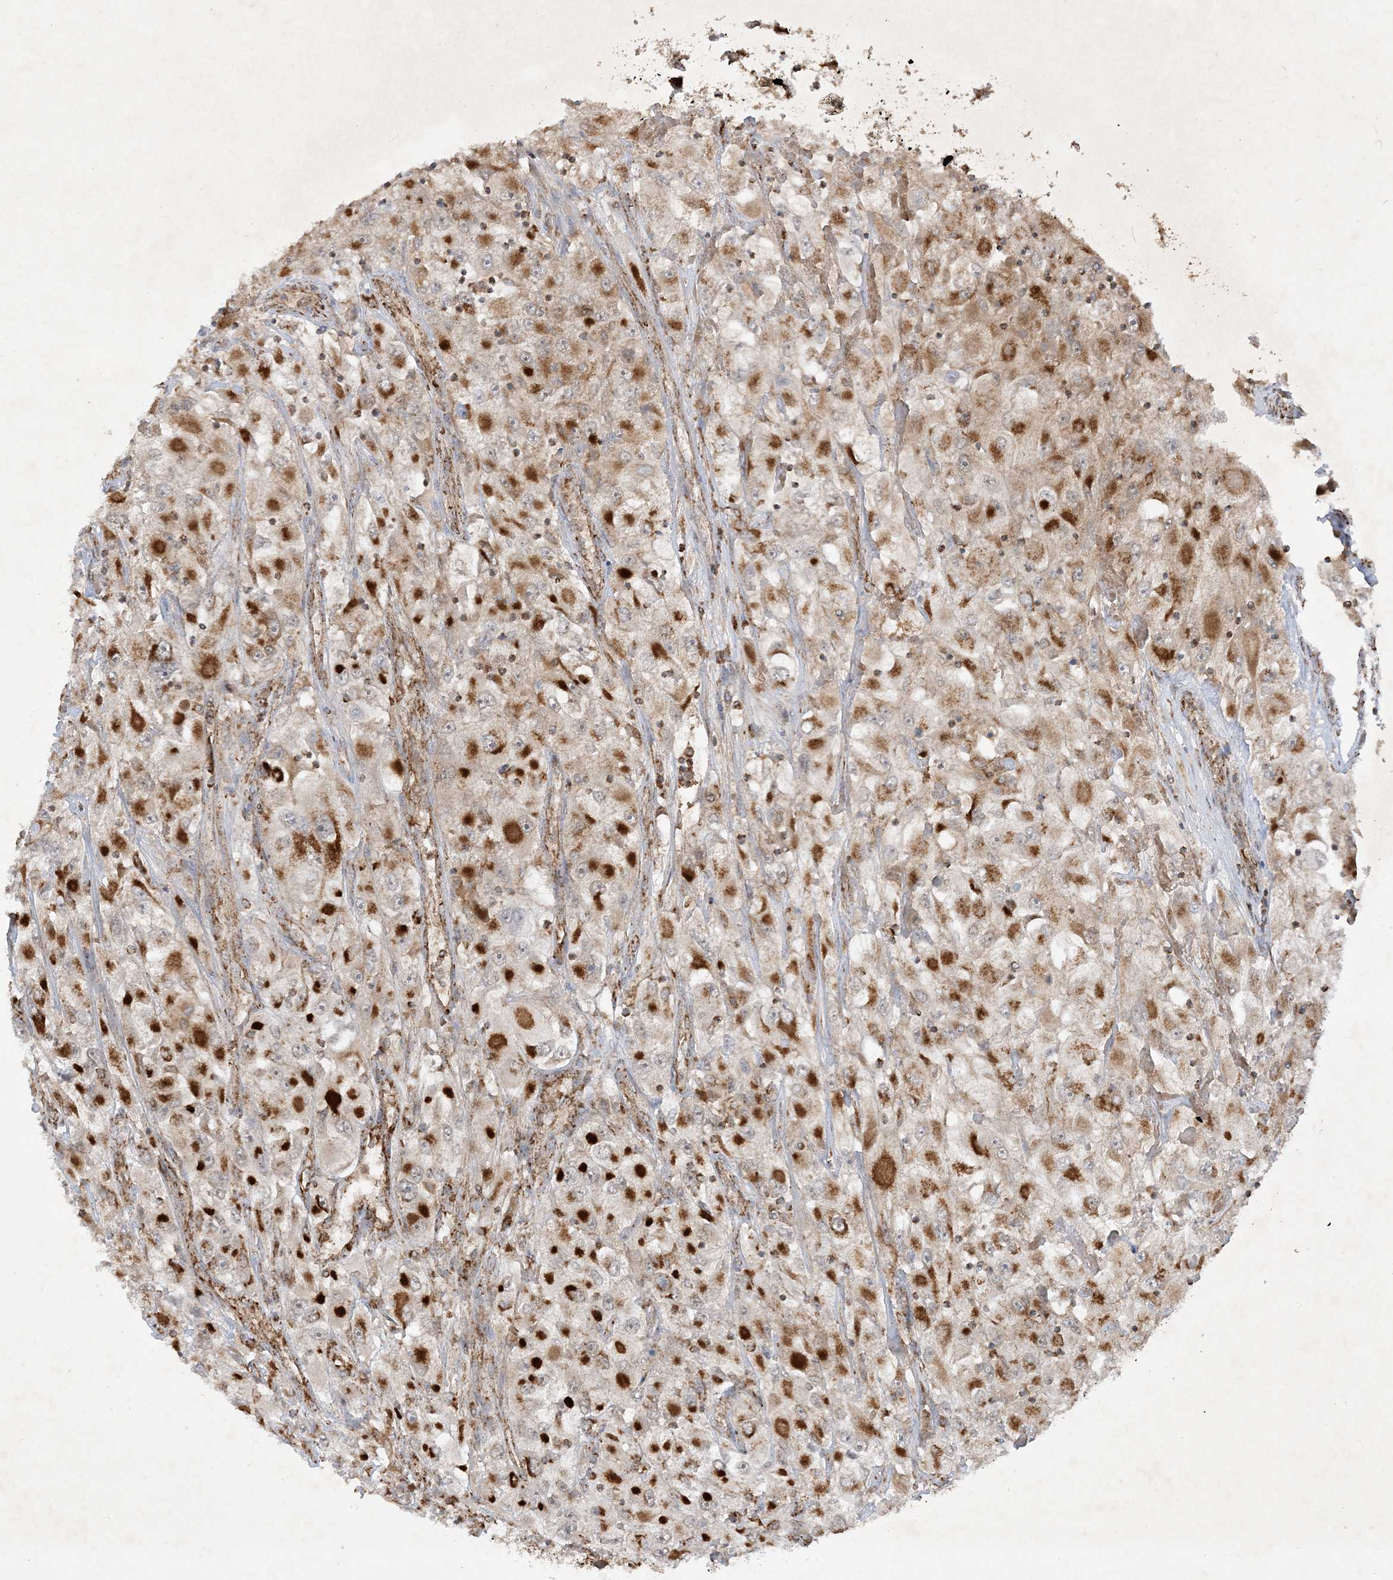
{"staining": {"intensity": "strong", "quantity": "25%-75%", "location": "cytoplasmic/membranous"}, "tissue": "renal cancer", "cell_type": "Tumor cells", "image_type": "cancer", "snomed": [{"axis": "morphology", "description": "Adenocarcinoma, NOS"}, {"axis": "topography", "description": "Kidney"}], "caption": "Immunohistochemical staining of human renal cancer (adenocarcinoma) shows high levels of strong cytoplasmic/membranous protein expression in approximately 25%-75% of tumor cells.", "gene": "NDUFAF3", "patient": {"sex": "female", "age": 52}}